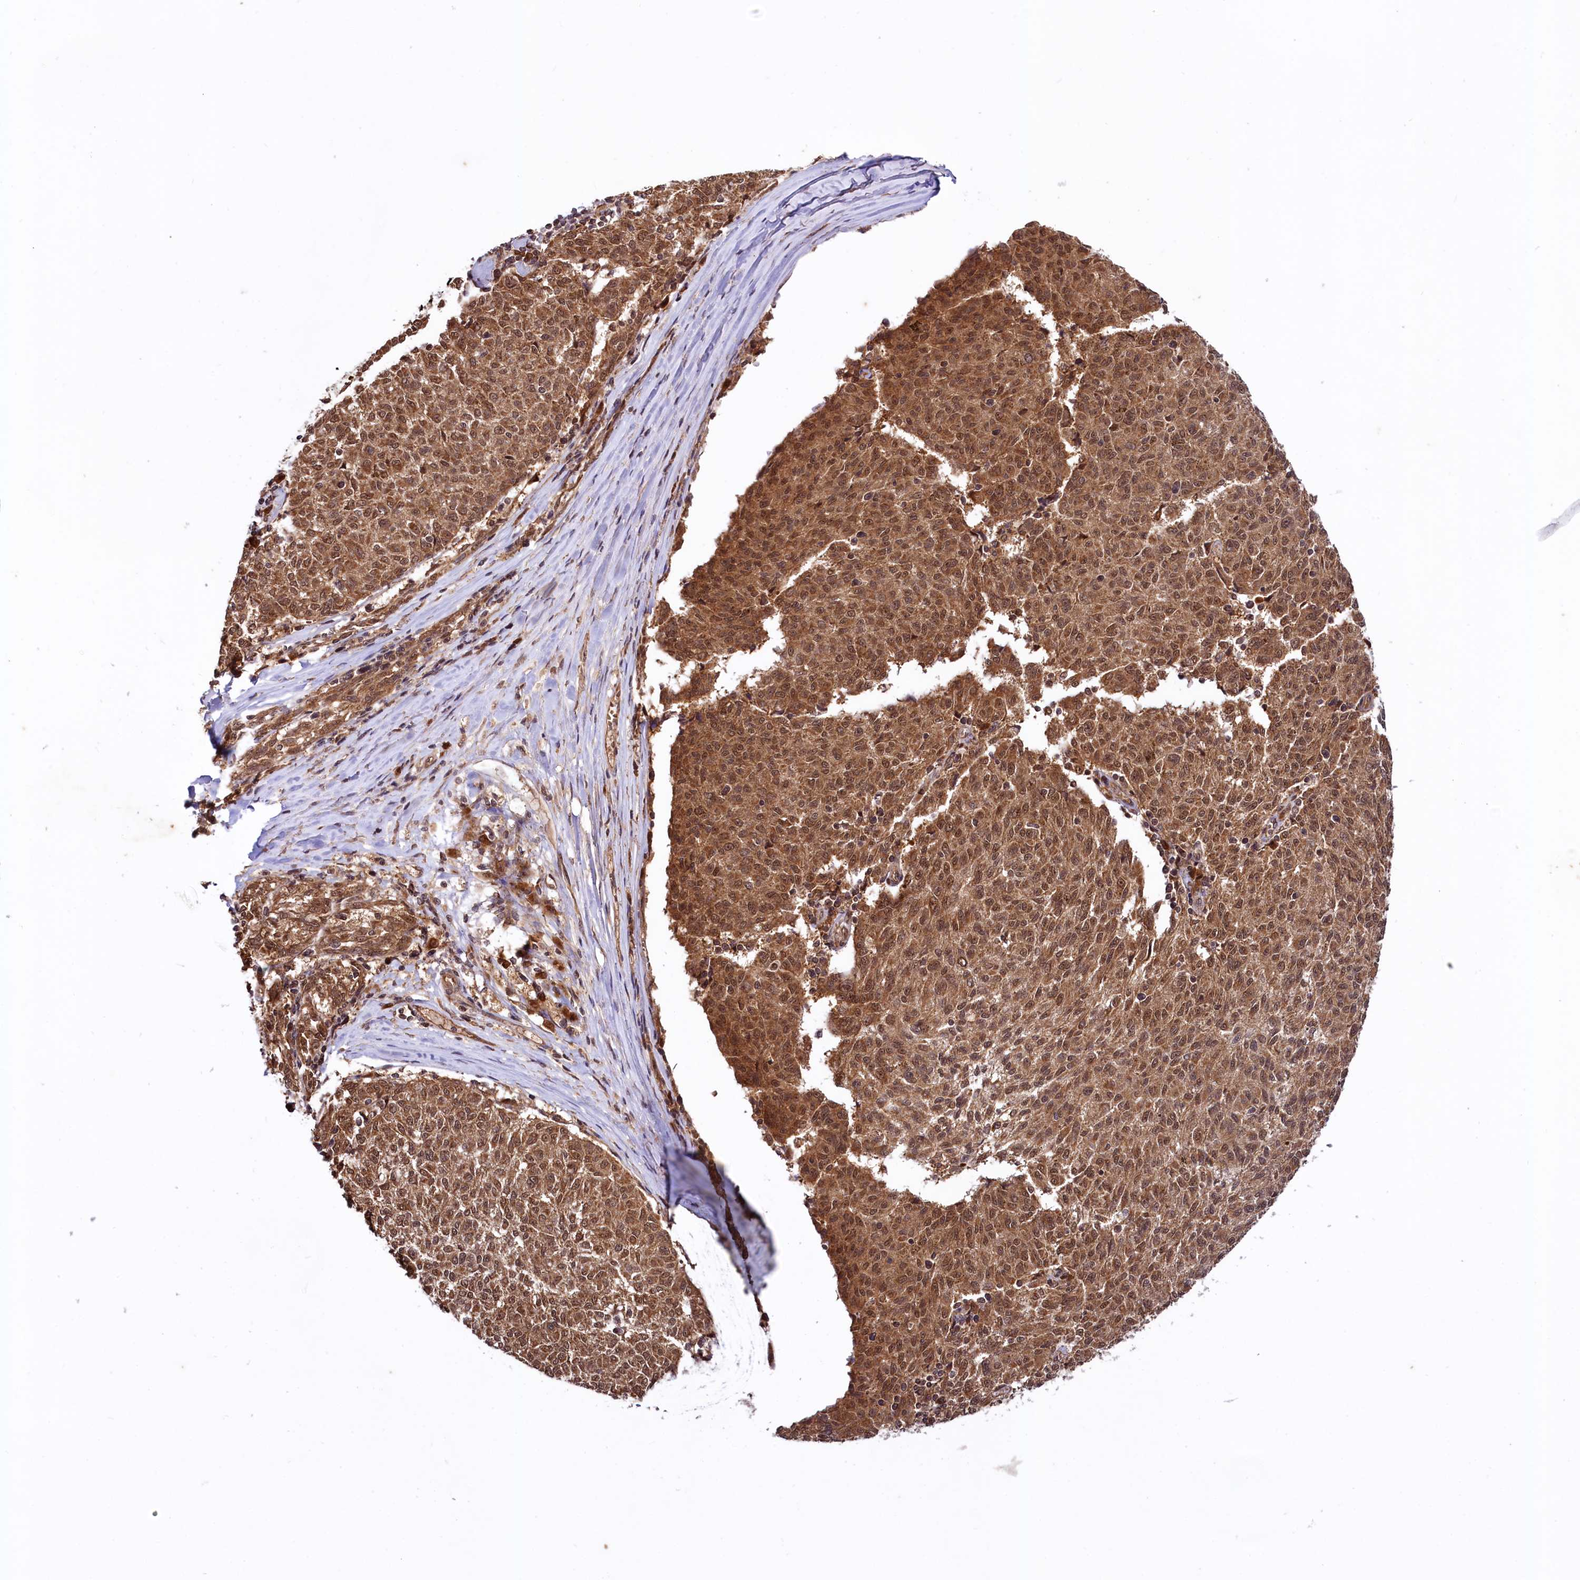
{"staining": {"intensity": "strong", "quantity": ">75%", "location": "cytoplasmic/membranous,nuclear"}, "tissue": "melanoma", "cell_type": "Tumor cells", "image_type": "cancer", "snomed": [{"axis": "morphology", "description": "Malignant melanoma, NOS"}, {"axis": "topography", "description": "Skin"}], "caption": "A brown stain shows strong cytoplasmic/membranous and nuclear positivity of a protein in melanoma tumor cells. The protein of interest is shown in brown color, while the nuclei are stained blue.", "gene": "UBE3A", "patient": {"sex": "female", "age": 72}}